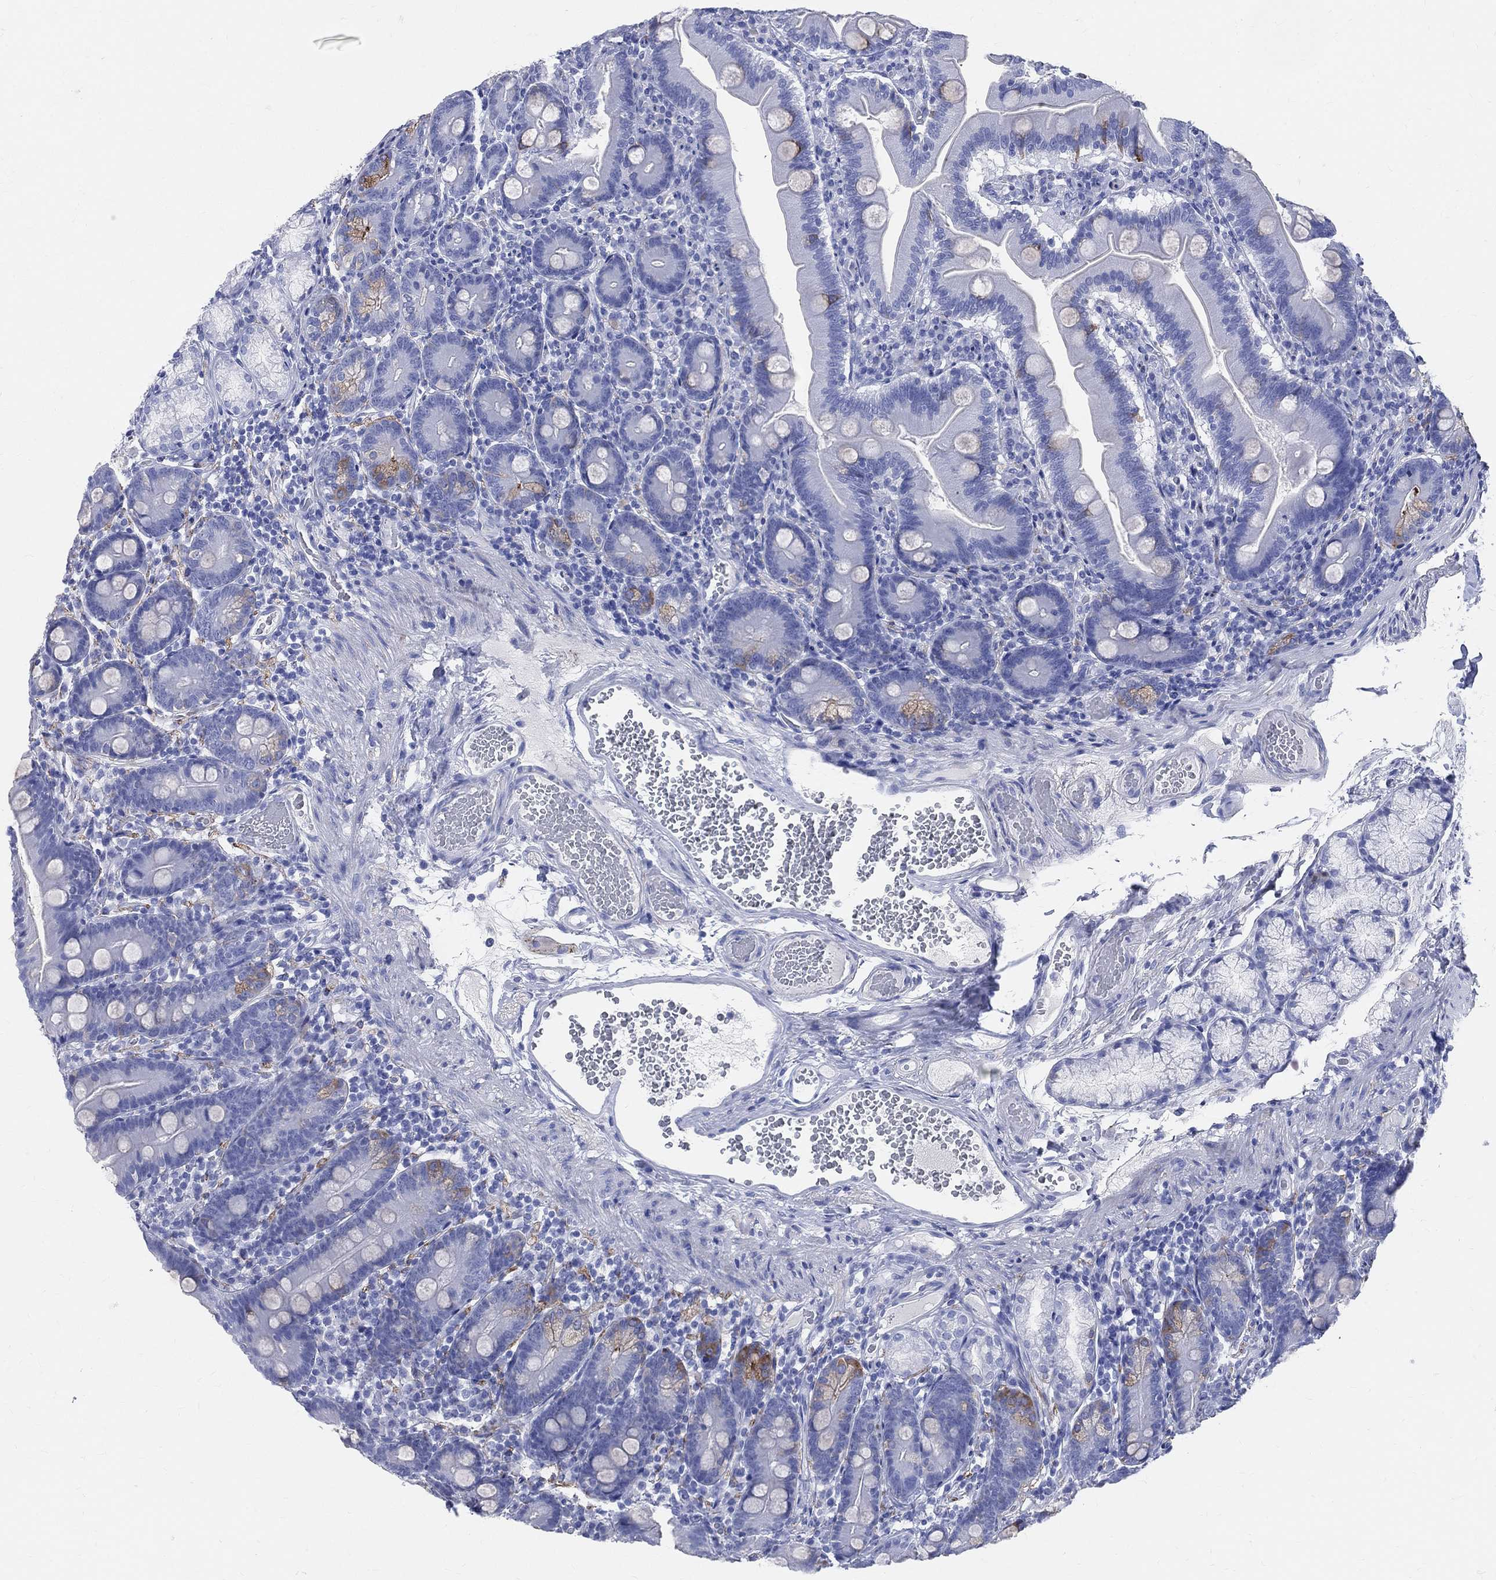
{"staining": {"intensity": "moderate", "quantity": "<25%", "location": "cytoplasmic/membranous"}, "tissue": "duodenum", "cell_type": "Glandular cells", "image_type": "normal", "snomed": [{"axis": "morphology", "description": "Normal tissue, NOS"}, {"axis": "topography", "description": "Duodenum"}], "caption": "Protein analysis of benign duodenum reveals moderate cytoplasmic/membranous expression in approximately <25% of glandular cells. (Stains: DAB in brown, nuclei in blue, Microscopy: brightfield microscopy at high magnification).", "gene": "SYP", "patient": {"sex": "female", "age": 67}}